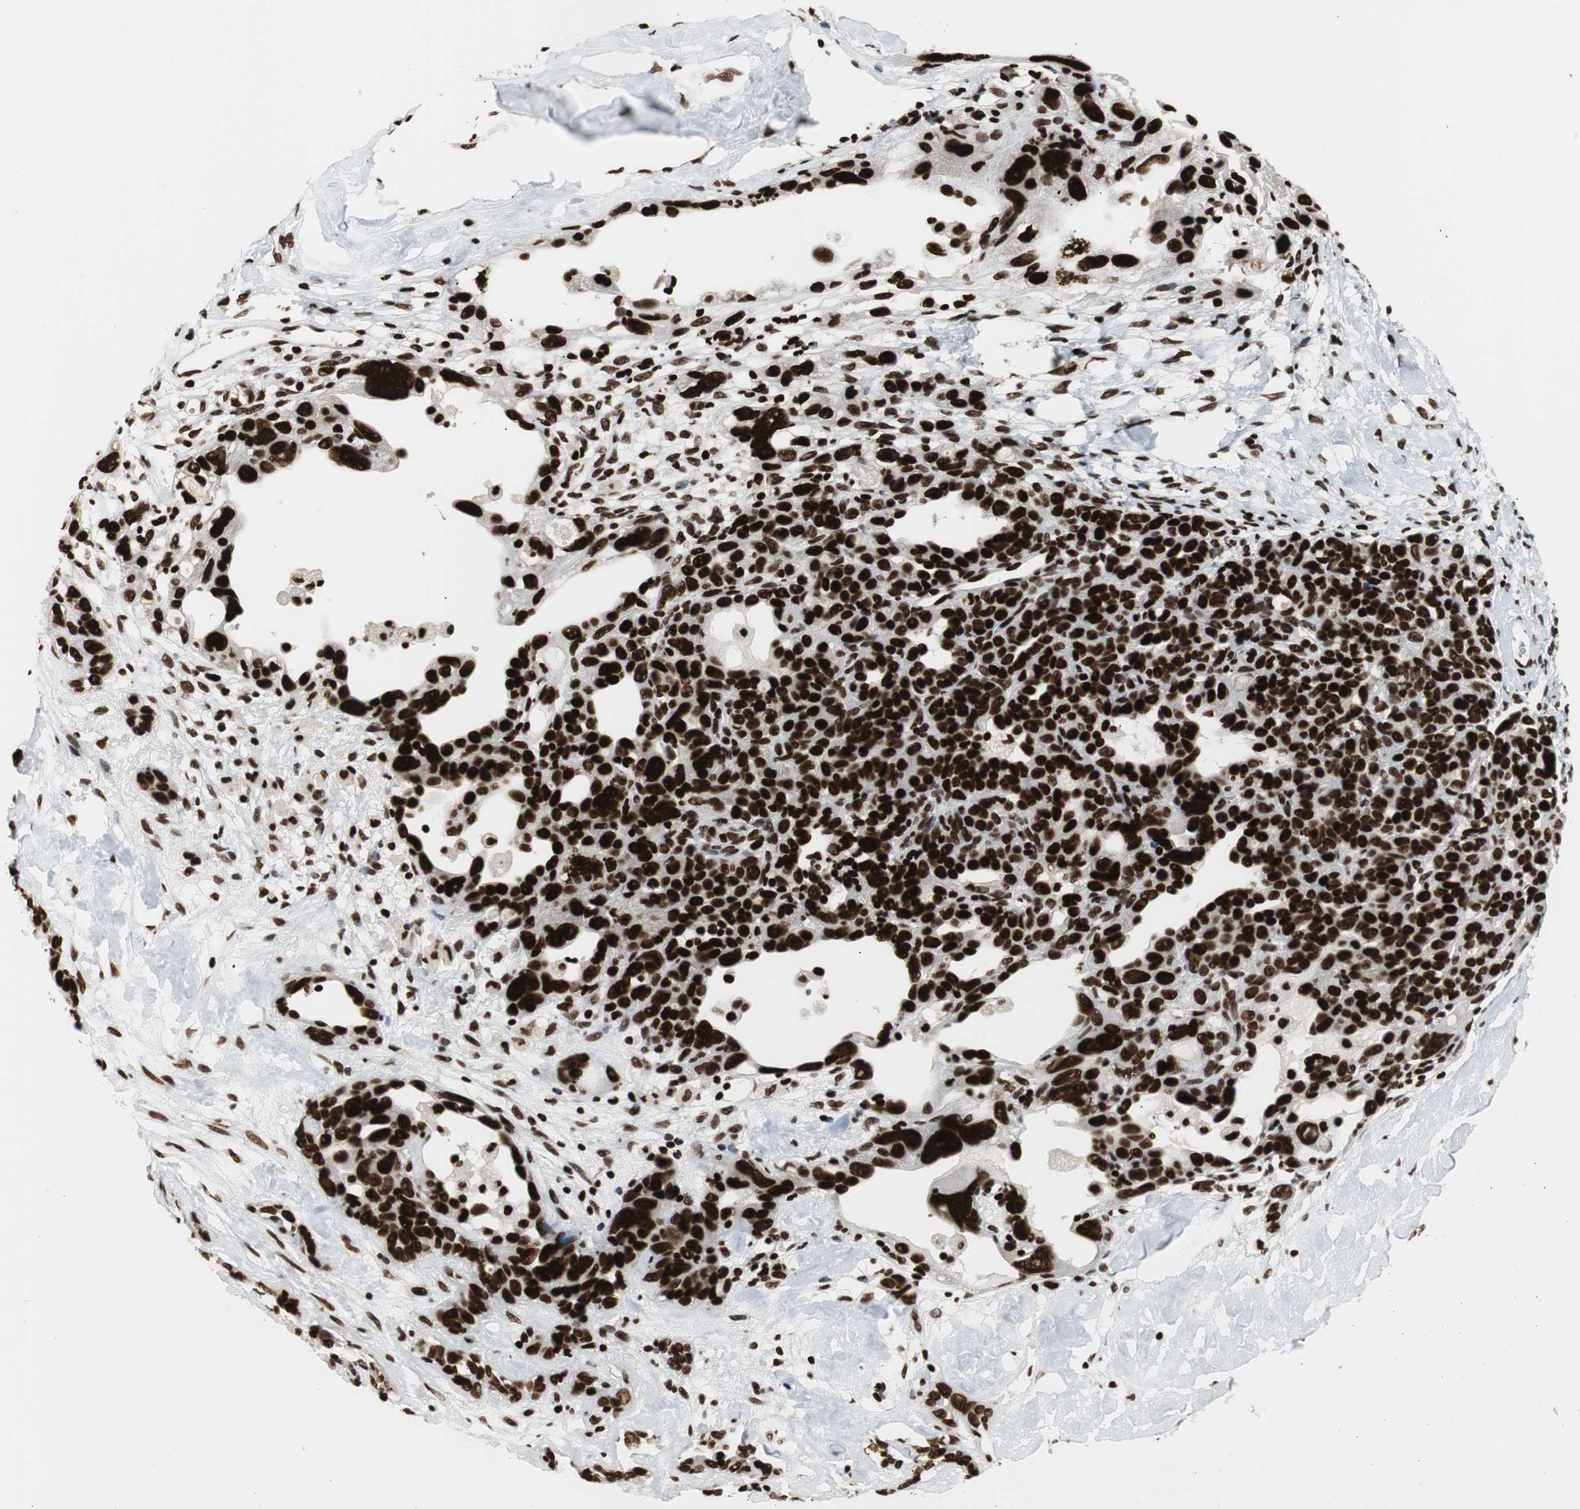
{"staining": {"intensity": "strong", "quantity": ">75%", "location": "nuclear"}, "tissue": "ovarian cancer", "cell_type": "Tumor cells", "image_type": "cancer", "snomed": [{"axis": "morphology", "description": "Cystadenocarcinoma, serous, NOS"}, {"axis": "topography", "description": "Ovary"}], "caption": "This is an image of immunohistochemistry staining of ovarian cancer (serous cystadenocarcinoma), which shows strong positivity in the nuclear of tumor cells.", "gene": "MTA2", "patient": {"sex": "female", "age": 66}}